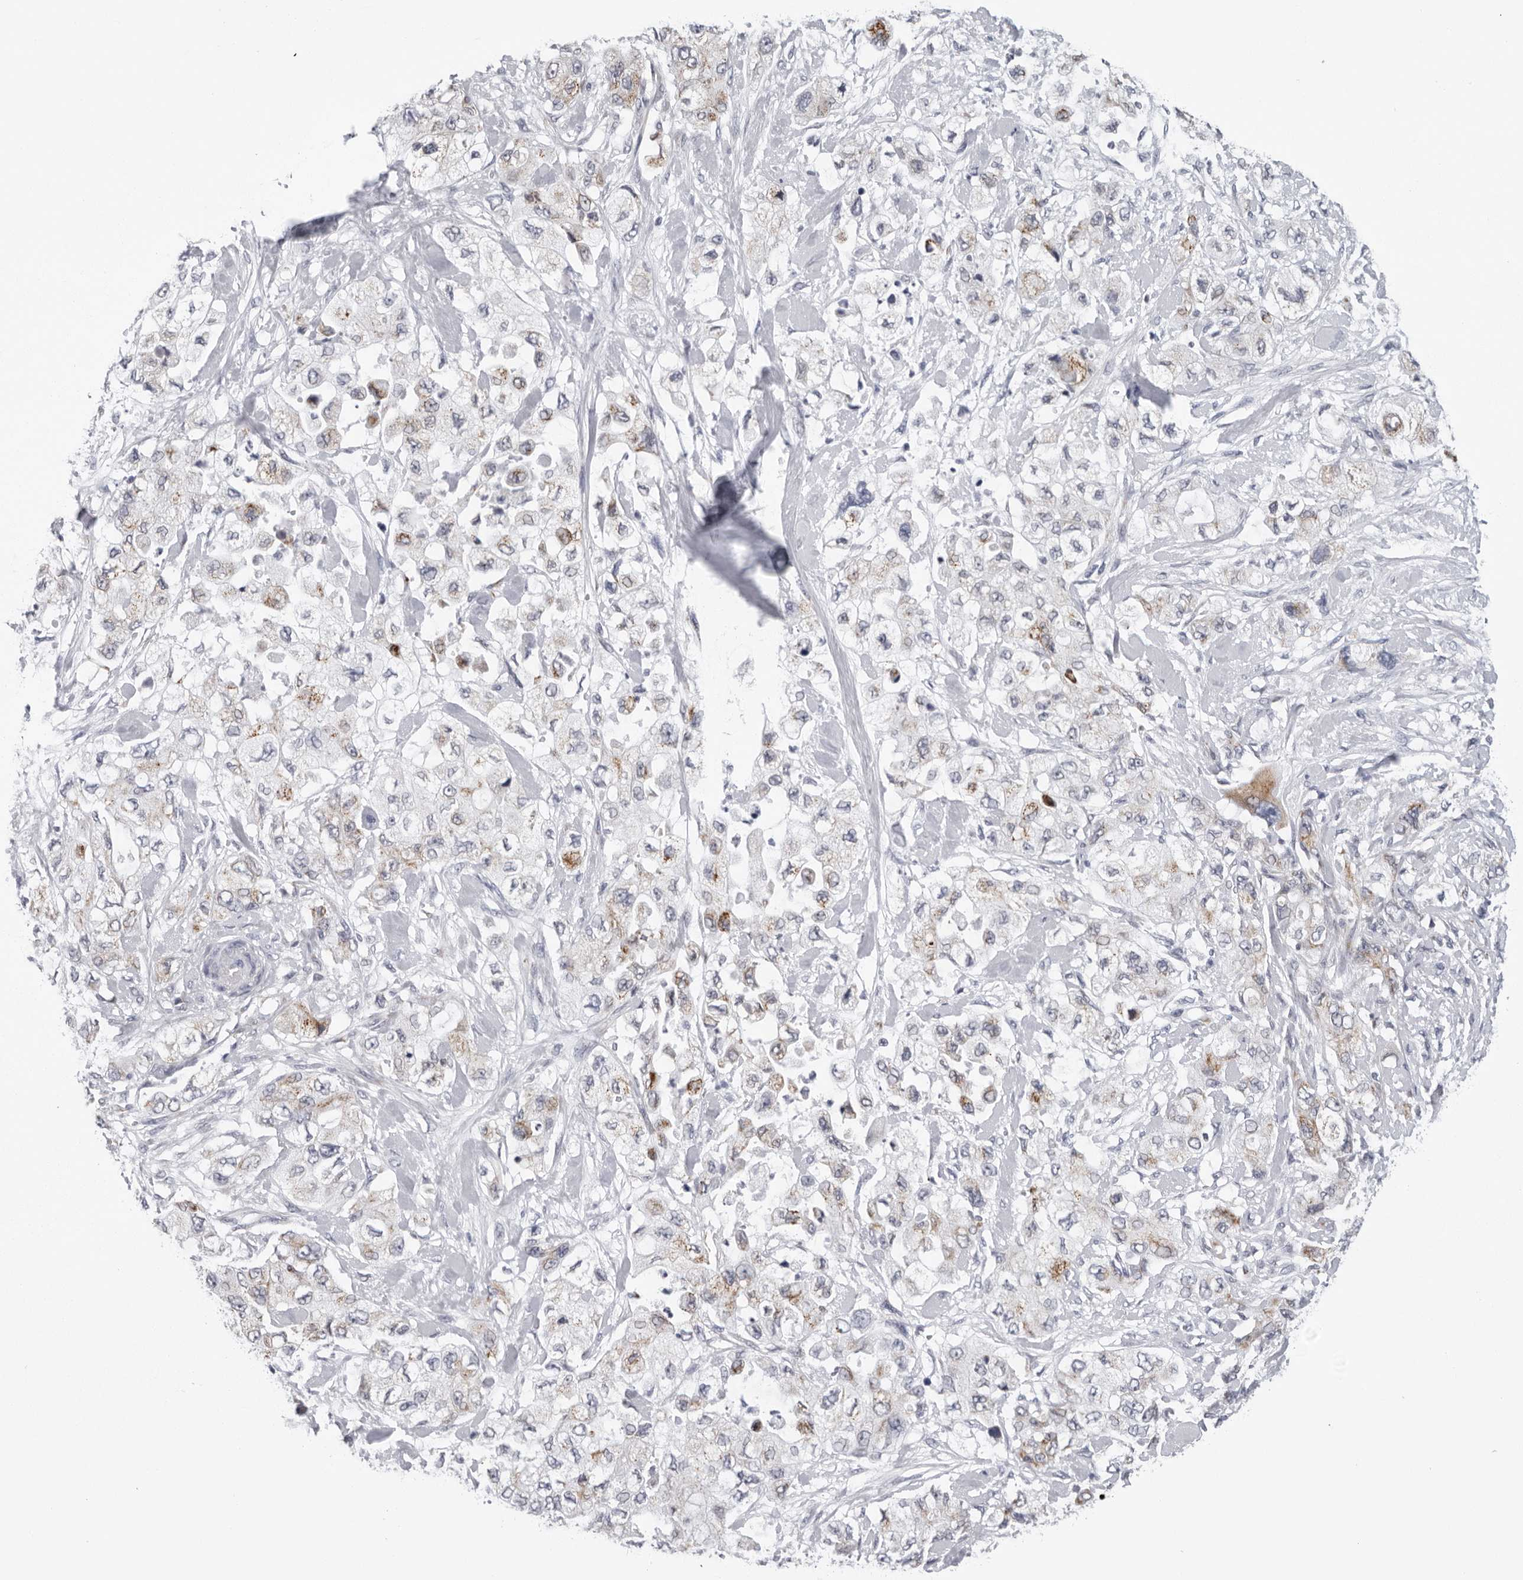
{"staining": {"intensity": "moderate", "quantity": "<25%", "location": "cytoplasmic/membranous"}, "tissue": "pancreatic cancer", "cell_type": "Tumor cells", "image_type": "cancer", "snomed": [{"axis": "morphology", "description": "Adenocarcinoma, NOS"}, {"axis": "topography", "description": "Pancreas"}], "caption": "Immunohistochemical staining of human adenocarcinoma (pancreatic) reveals low levels of moderate cytoplasmic/membranous positivity in approximately <25% of tumor cells.", "gene": "CPT2", "patient": {"sex": "female", "age": 73}}